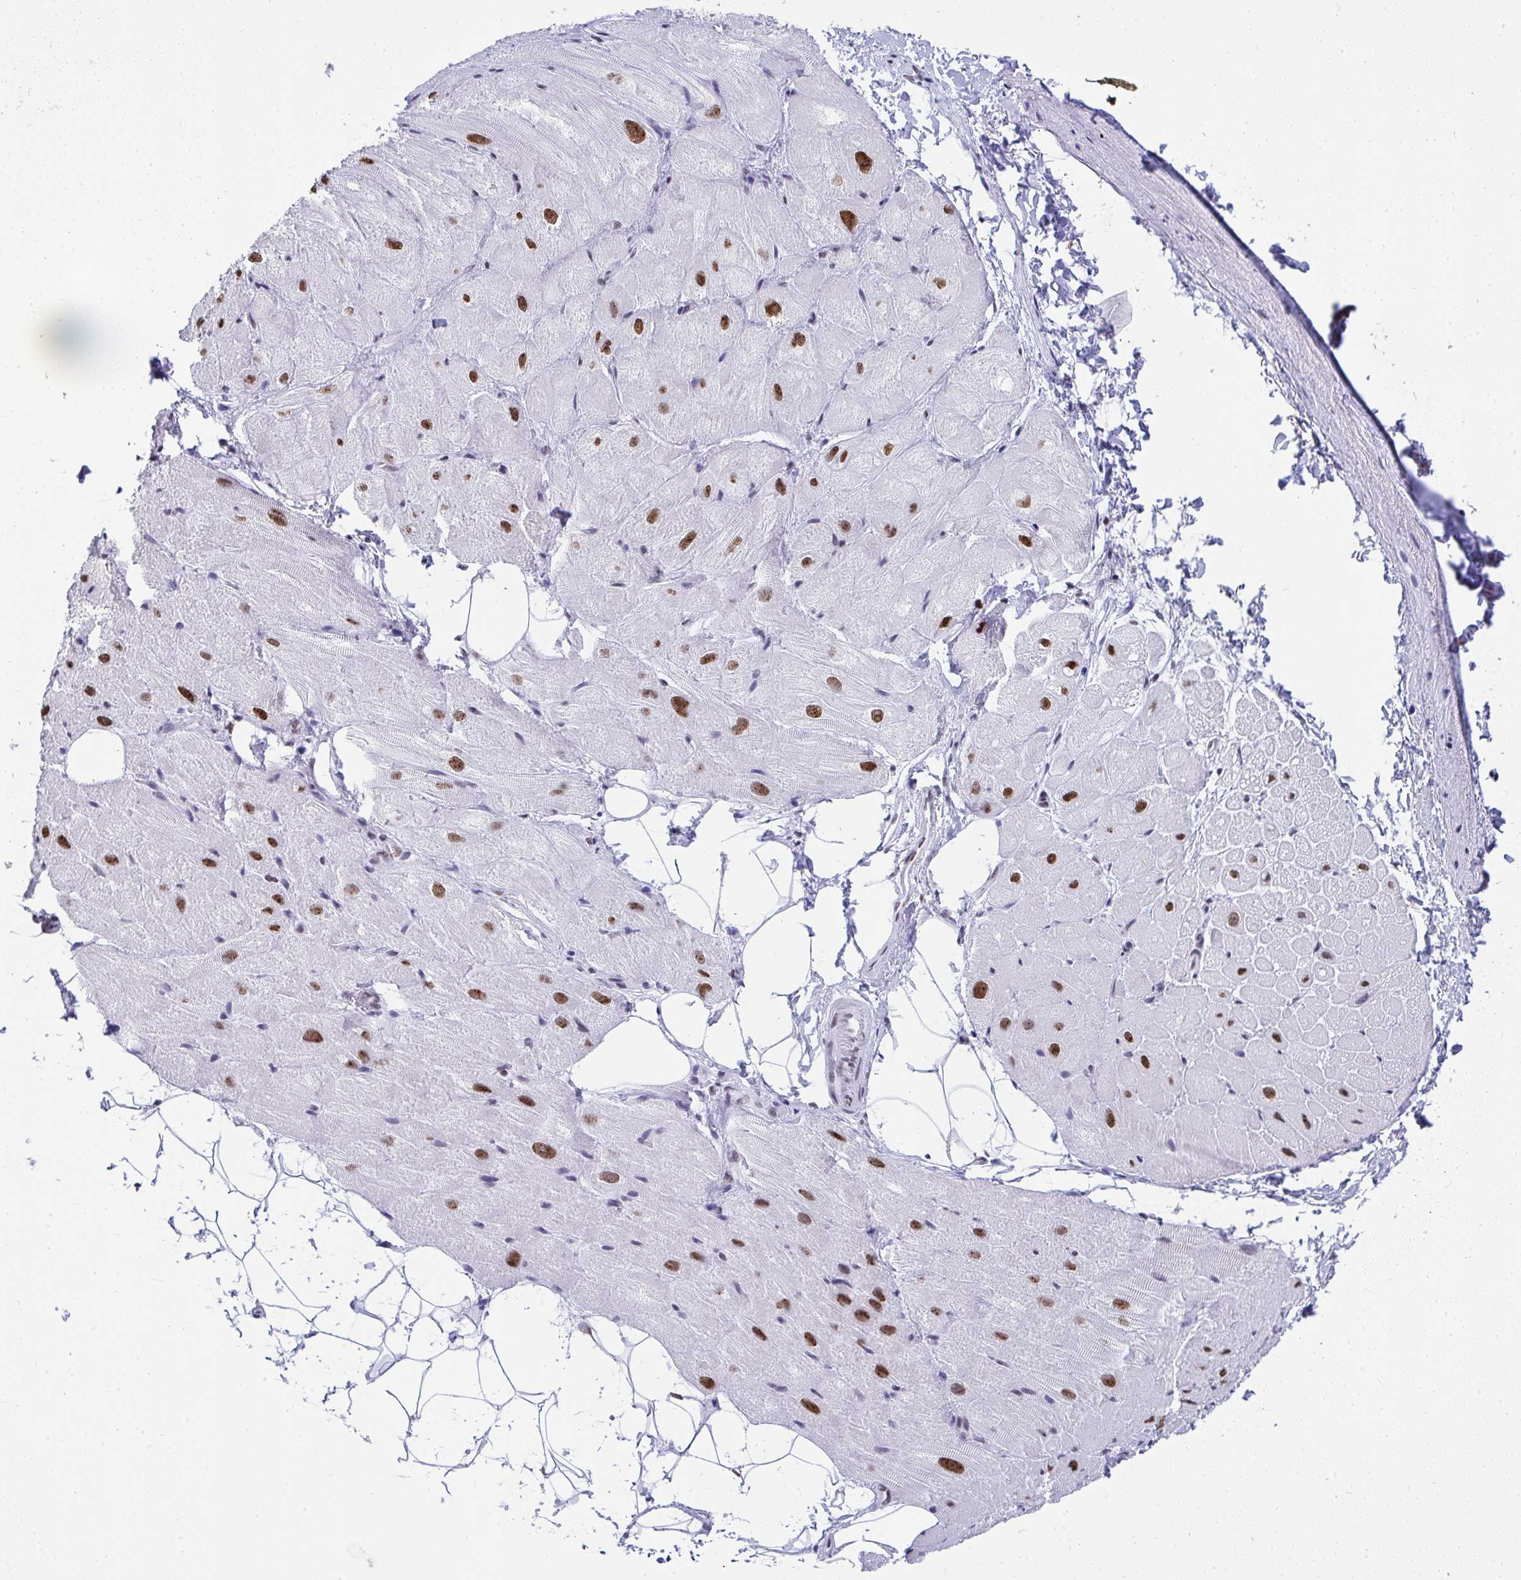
{"staining": {"intensity": "strong", "quantity": "25%-75%", "location": "nuclear"}, "tissue": "heart muscle", "cell_type": "Cardiomyocytes", "image_type": "normal", "snomed": [{"axis": "morphology", "description": "Normal tissue, NOS"}, {"axis": "topography", "description": "Heart"}], "caption": "Immunohistochemistry (IHC) micrograph of unremarkable heart muscle stained for a protein (brown), which displays high levels of strong nuclear positivity in approximately 25%-75% of cardiomyocytes.", "gene": "DDX52", "patient": {"sex": "male", "age": 62}}